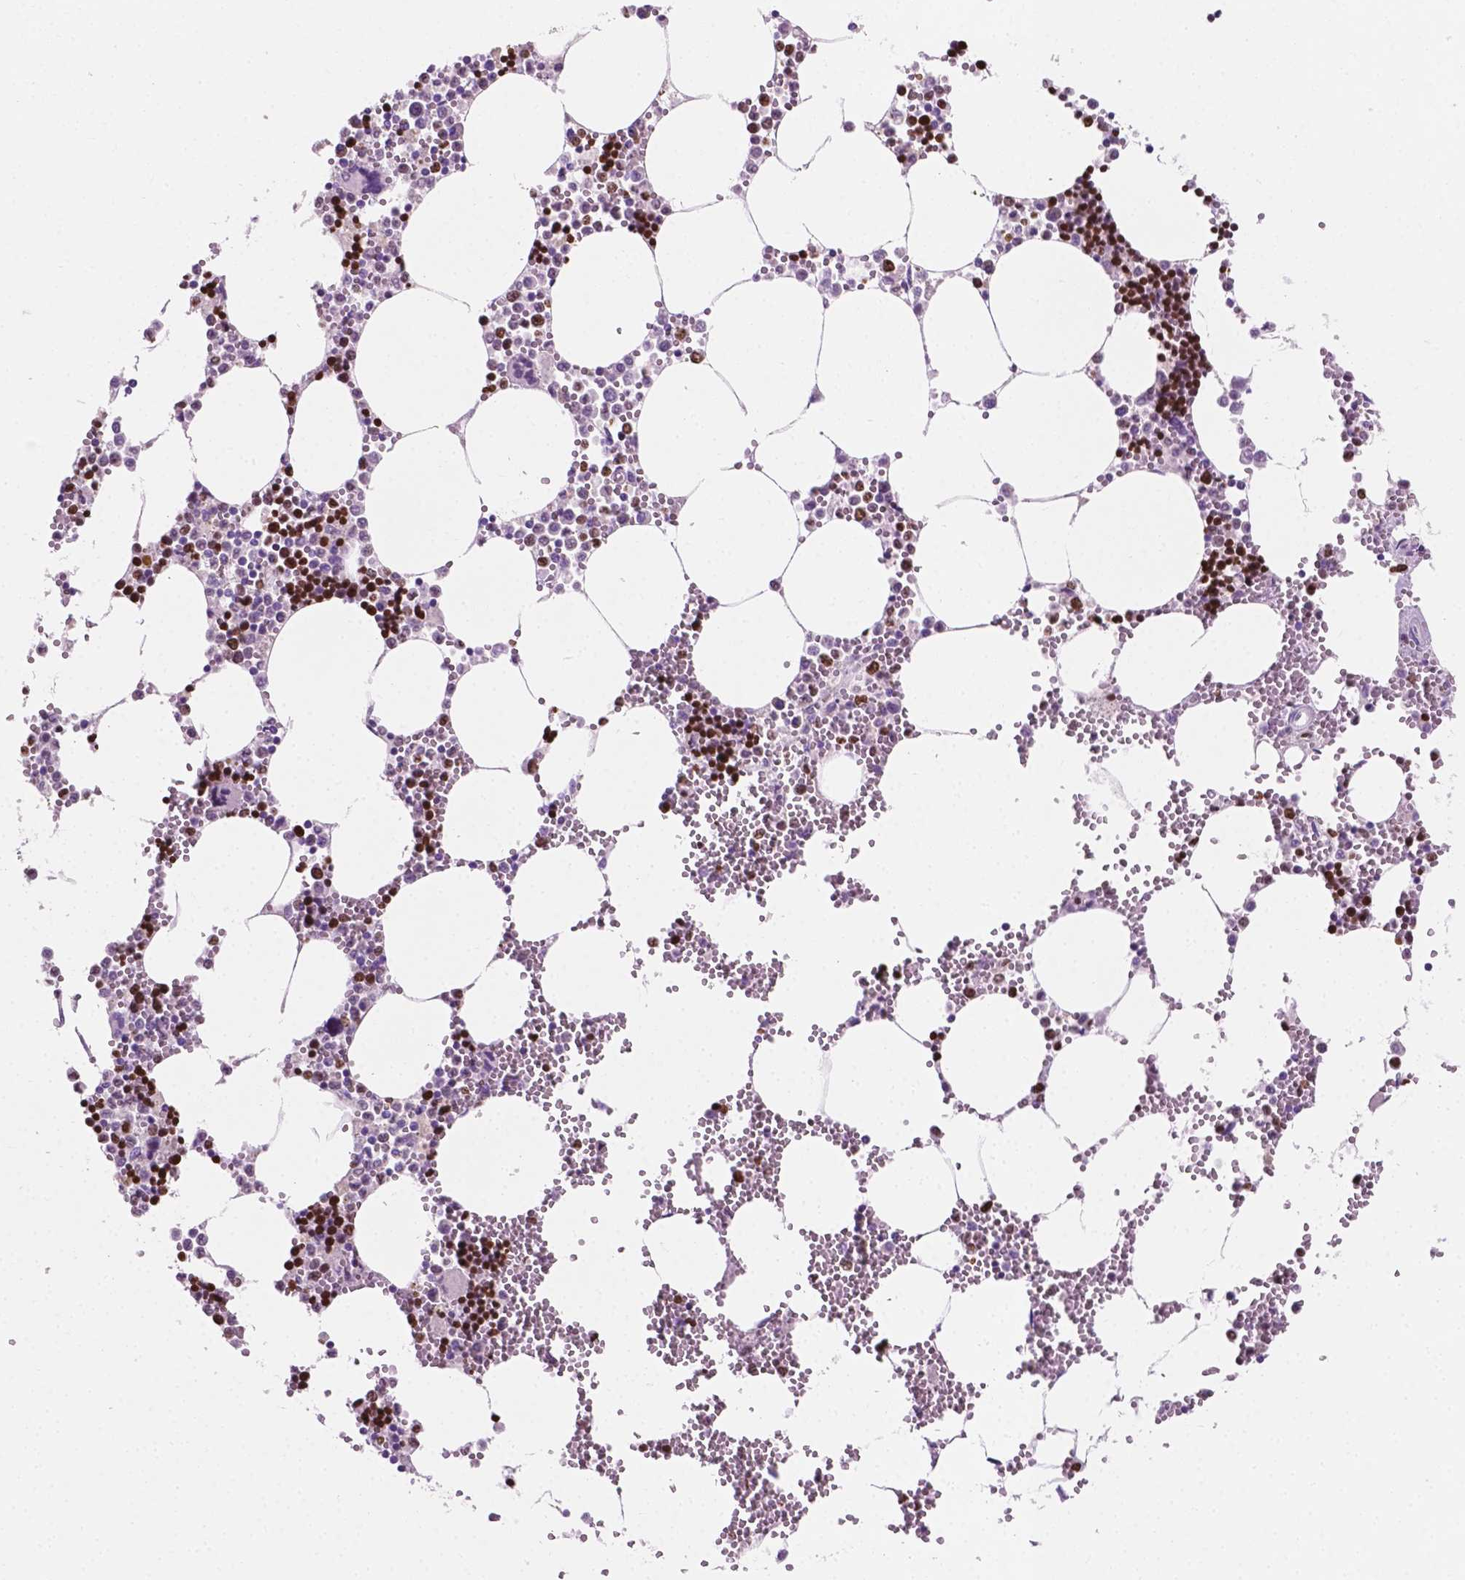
{"staining": {"intensity": "strong", "quantity": "25%-75%", "location": "nuclear"}, "tissue": "bone marrow", "cell_type": "Hematopoietic cells", "image_type": "normal", "snomed": [{"axis": "morphology", "description": "Normal tissue, NOS"}, {"axis": "topography", "description": "Bone marrow"}], "caption": "Immunohistochemistry staining of benign bone marrow, which displays high levels of strong nuclear expression in about 25%-75% of hematopoietic cells indicating strong nuclear protein staining. The staining was performed using DAB (3,3'-diaminobenzidine) (brown) for protein detection and nuclei were counterstained in hematoxylin (blue).", "gene": "SIAH2", "patient": {"sex": "male", "age": 54}}